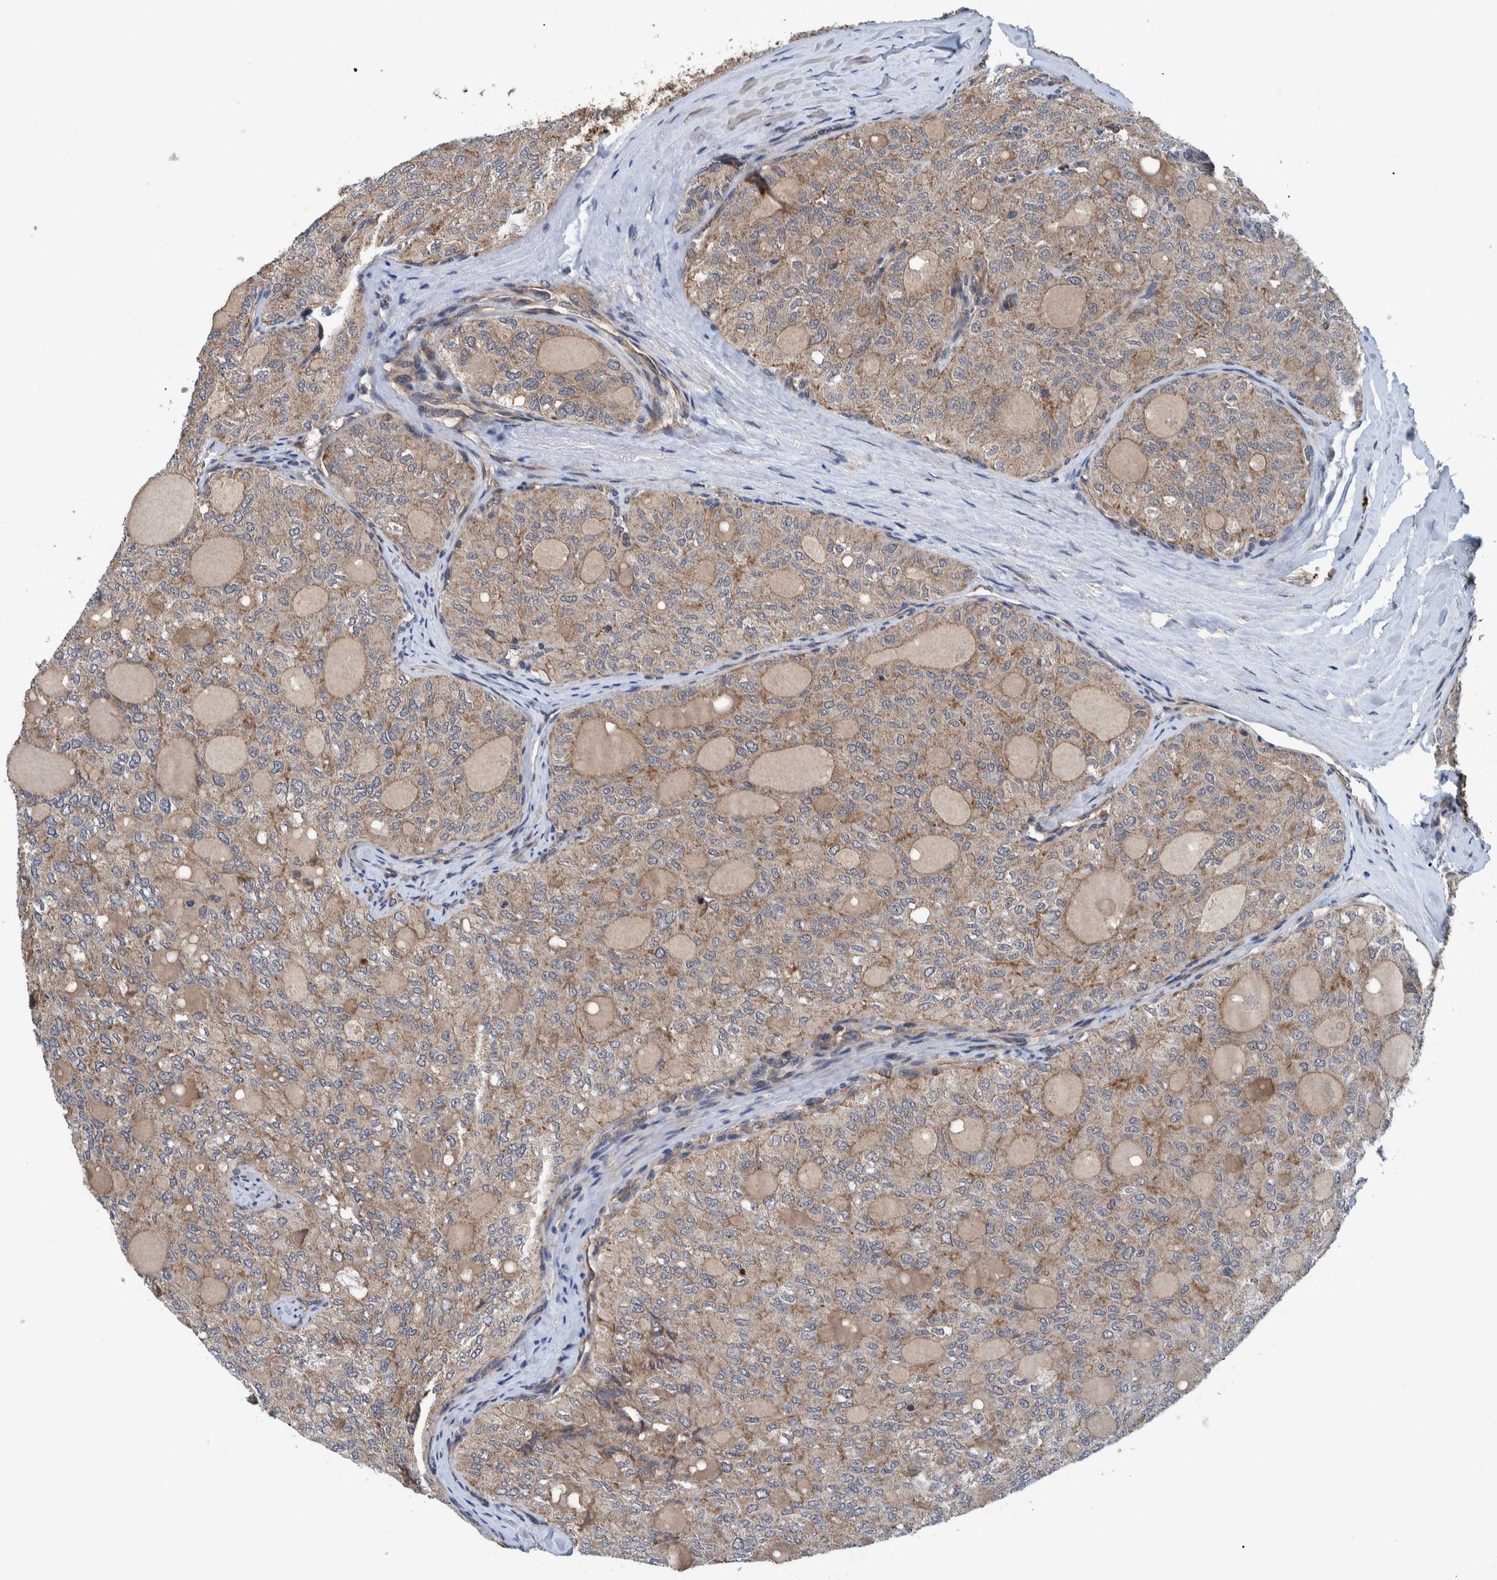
{"staining": {"intensity": "moderate", "quantity": ">75%", "location": "cytoplasmic/membranous"}, "tissue": "thyroid cancer", "cell_type": "Tumor cells", "image_type": "cancer", "snomed": [{"axis": "morphology", "description": "Follicular adenoma carcinoma, NOS"}, {"axis": "topography", "description": "Thyroid gland"}], "caption": "A medium amount of moderate cytoplasmic/membranous positivity is appreciated in approximately >75% of tumor cells in thyroid cancer (follicular adenoma carcinoma) tissue. The protein is stained brown, and the nuclei are stained in blue (DAB IHC with brightfield microscopy, high magnification).", "gene": "MRPS7", "patient": {"sex": "male", "age": 75}}